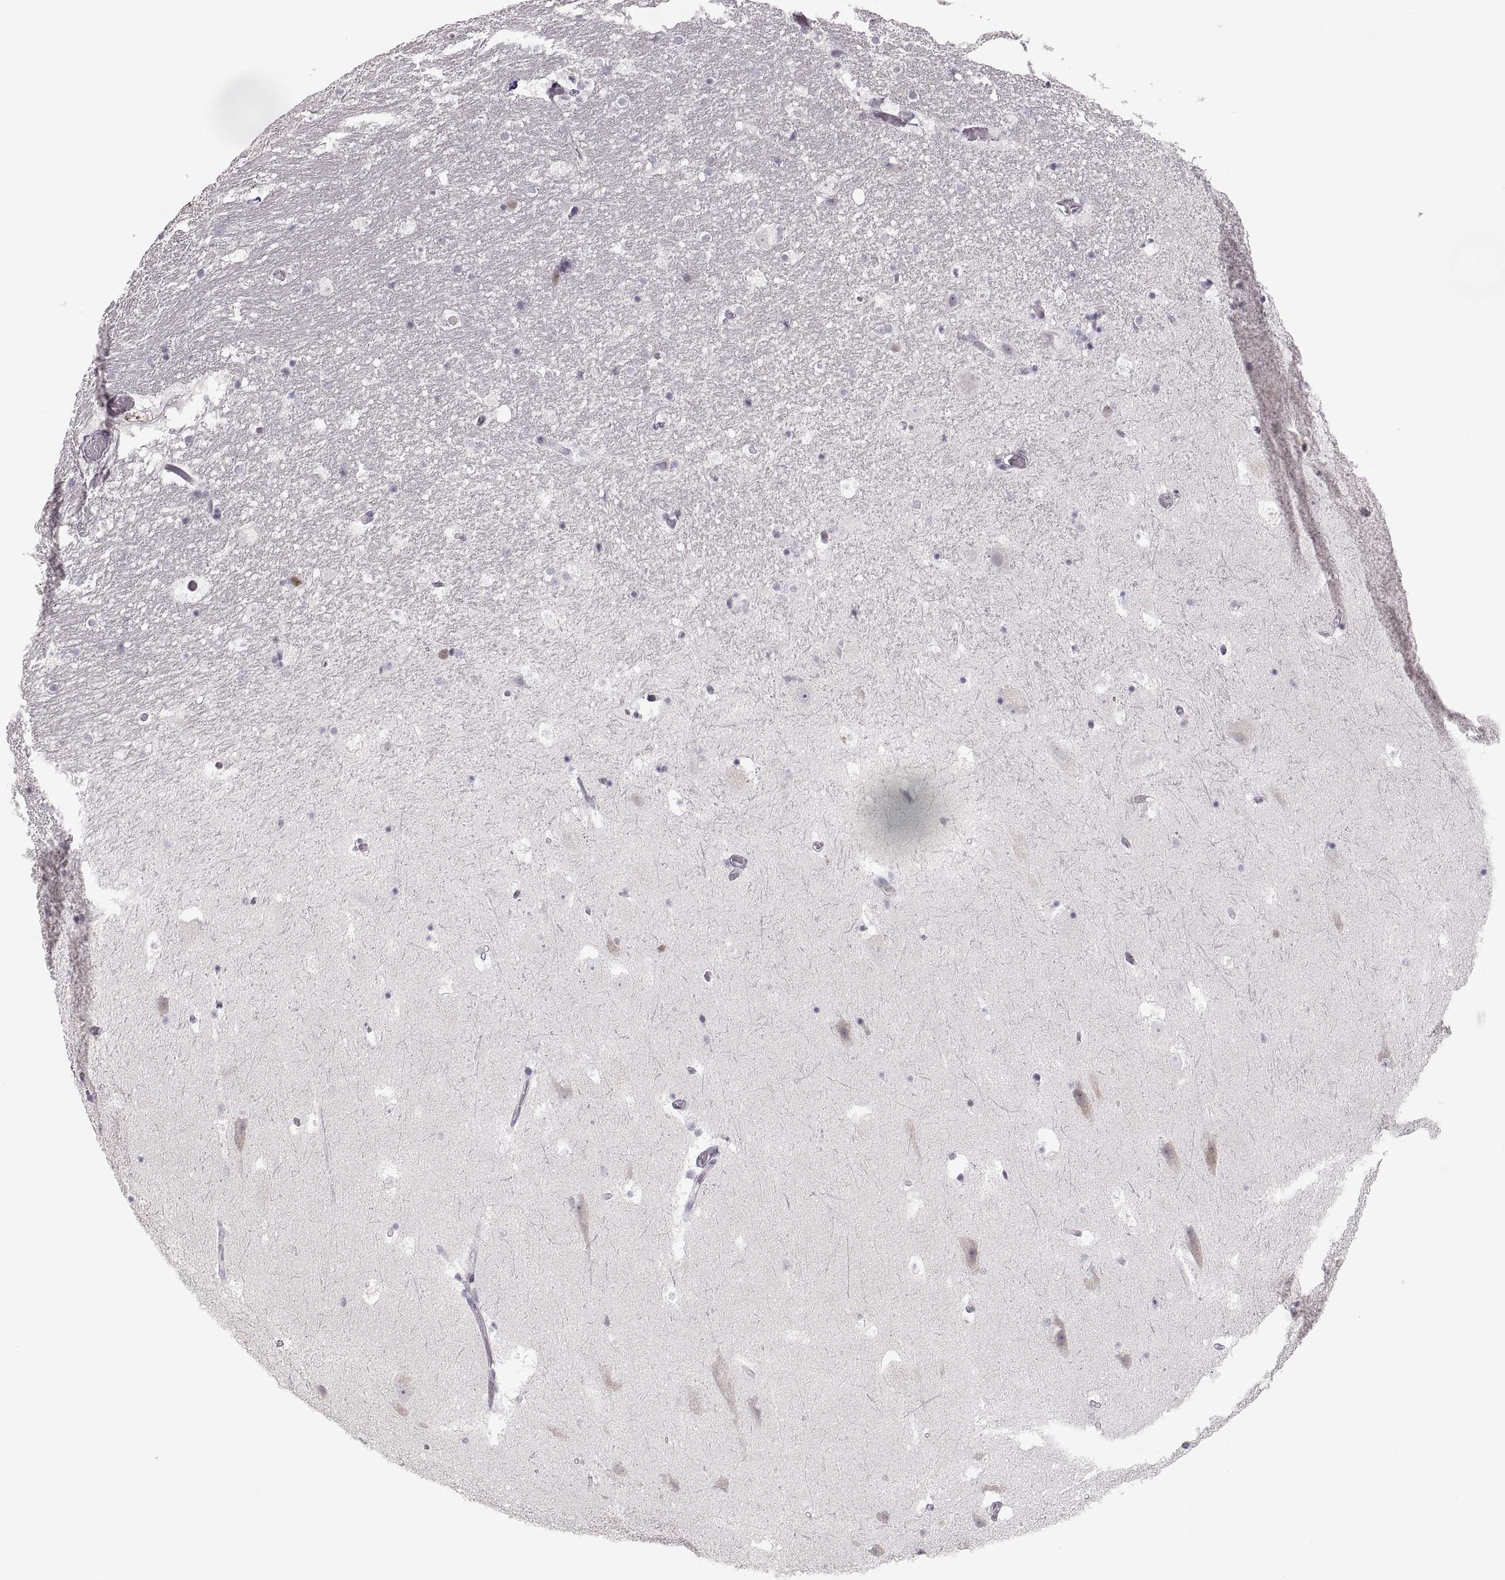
{"staining": {"intensity": "negative", "quantity": "none", "location": "none"}, "tissue": "hippocampus", "cell_type": "Glial cells", "image_type": "normal", "snomed": [{"axis": "morphology", "description": "Normal tissue, NOS"}, {"axis": "topography", "description": "Hippocampus"}], "caption": "Photomicrograph shows no protein expression in glial cells of unremarkable hippocampus.", "gene": "PCSK2", "patient": {"sex": "male", "age": 51}}